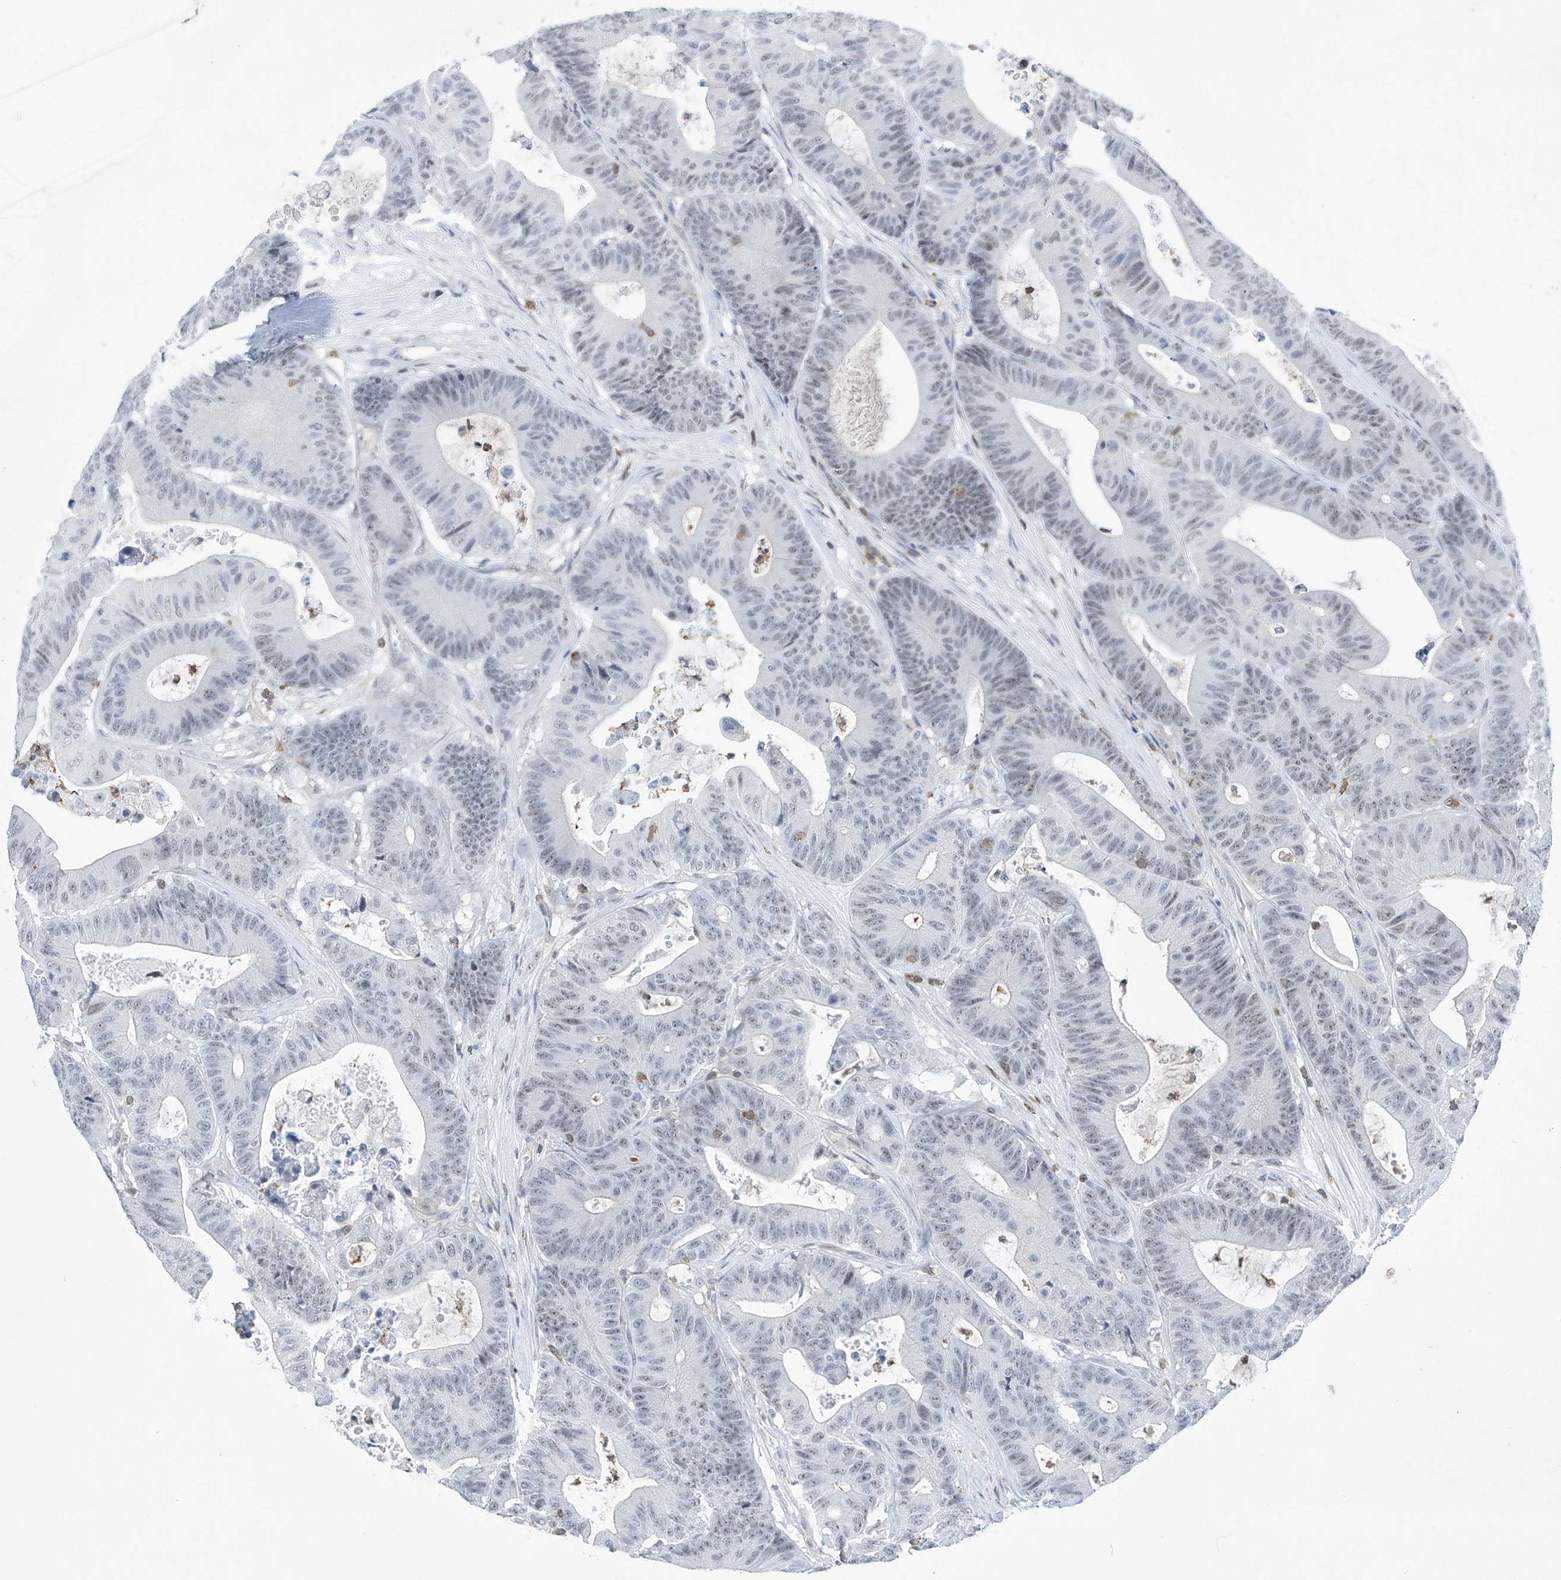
{"staining": {"intensity": "negative", "quantity": "none", "location": "none"}, "tissue": "colorectal cancer", "cell_type": "Tumor cells", "image_type": "cancer", "snomed": [{"axis": "morphology", "description": "Adenocarcinoma, NOS"}, {"axis": "topography", "description": "Colon"}], "caption": "Immunohistochemical staining of colorectal cancer (adenocarcinoma) exhibits no significant positivity in tumor cells.", "gene": "MSL3", "patient": {"sex": "female", "age": 84}}